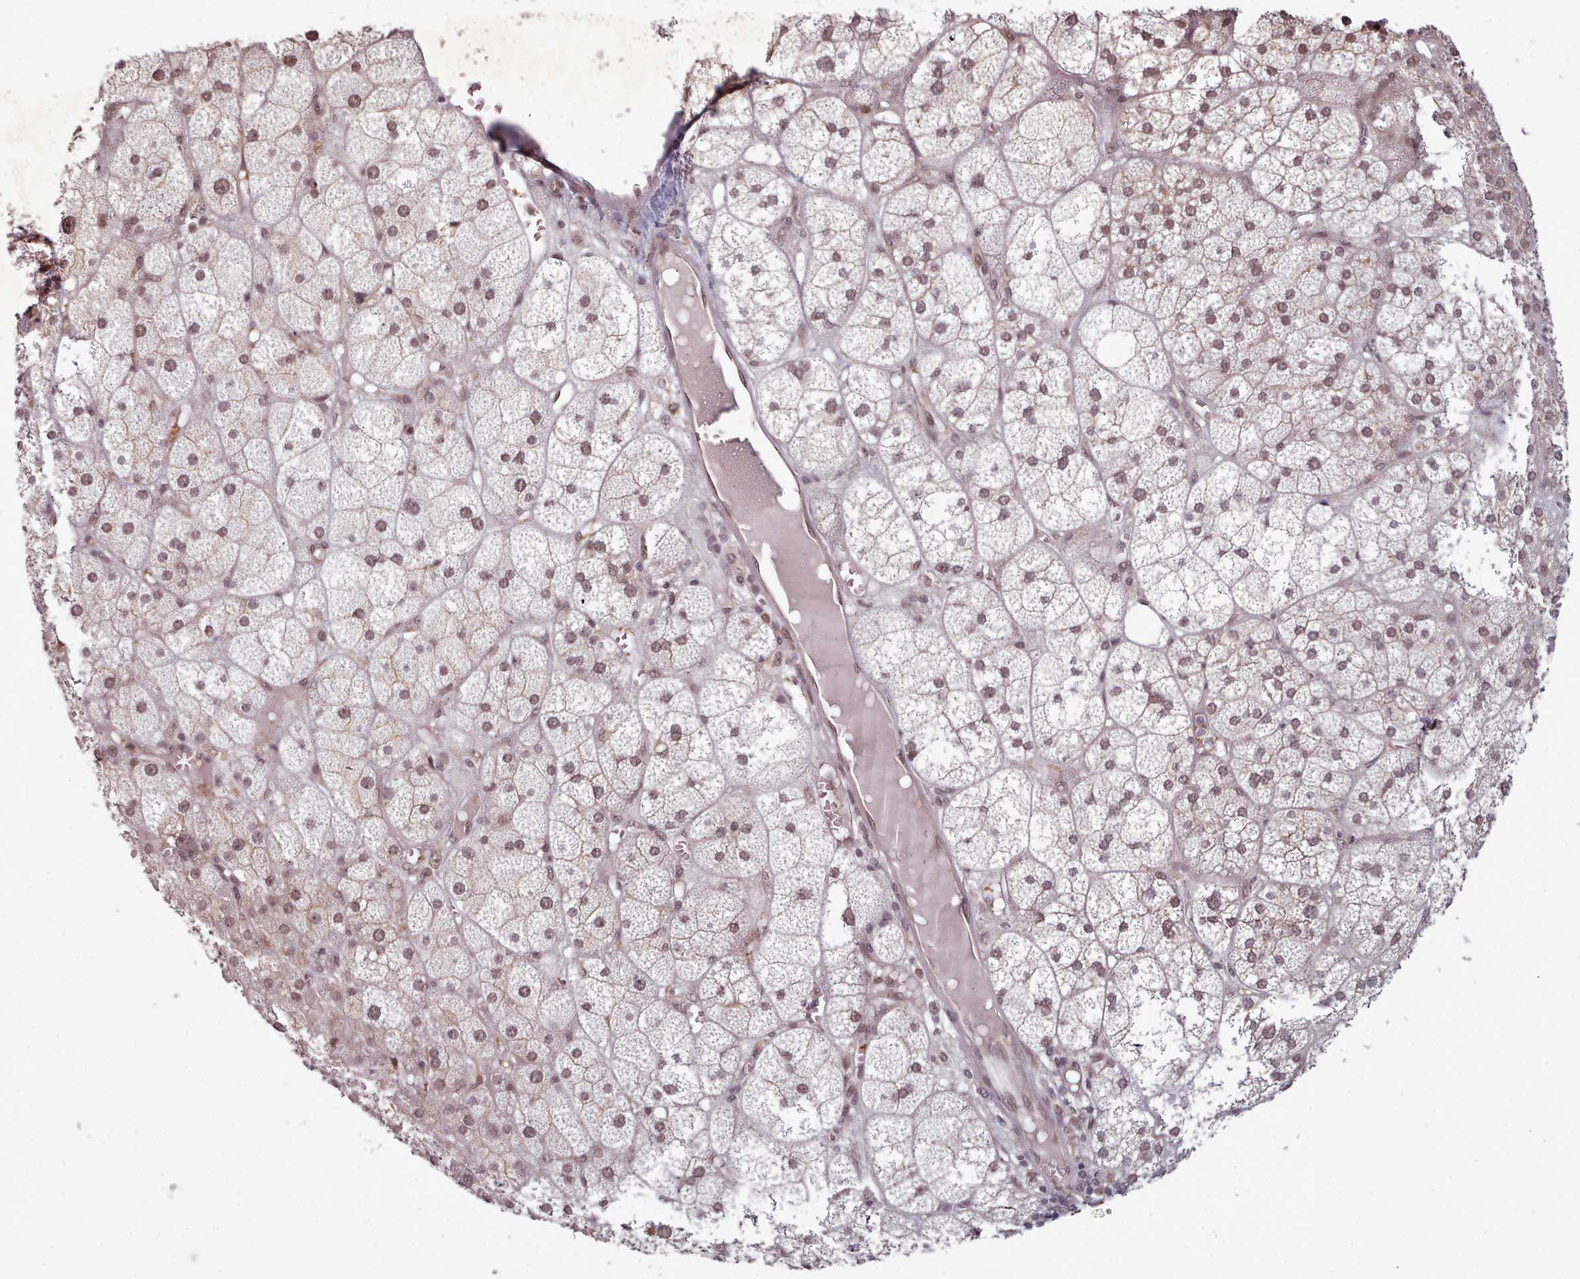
{"staining": {"intensity": "moderate", "quantity": ">75%", "location": "cytoplasmic/membranous,nuclear"}, "tissue": "adrenal gland", "cell_type": "Glandular cells", "image_type": "normal", "snomed": [{"axis": "morphology", "description": "Normal tissue, NOS"}, {"axis": "topography", "description": "Adrenal gland"}], "caption": "DAB (3,3'-diaminobenzidine) immunohistochemical staining of unremarkable human adrenal gland displays moderate cytoplasmic/membranous,nuclear protein staining in about >75% of glandular cells.", "gene": "DHX8", "patient": {"sex": "female", "age": 61}}